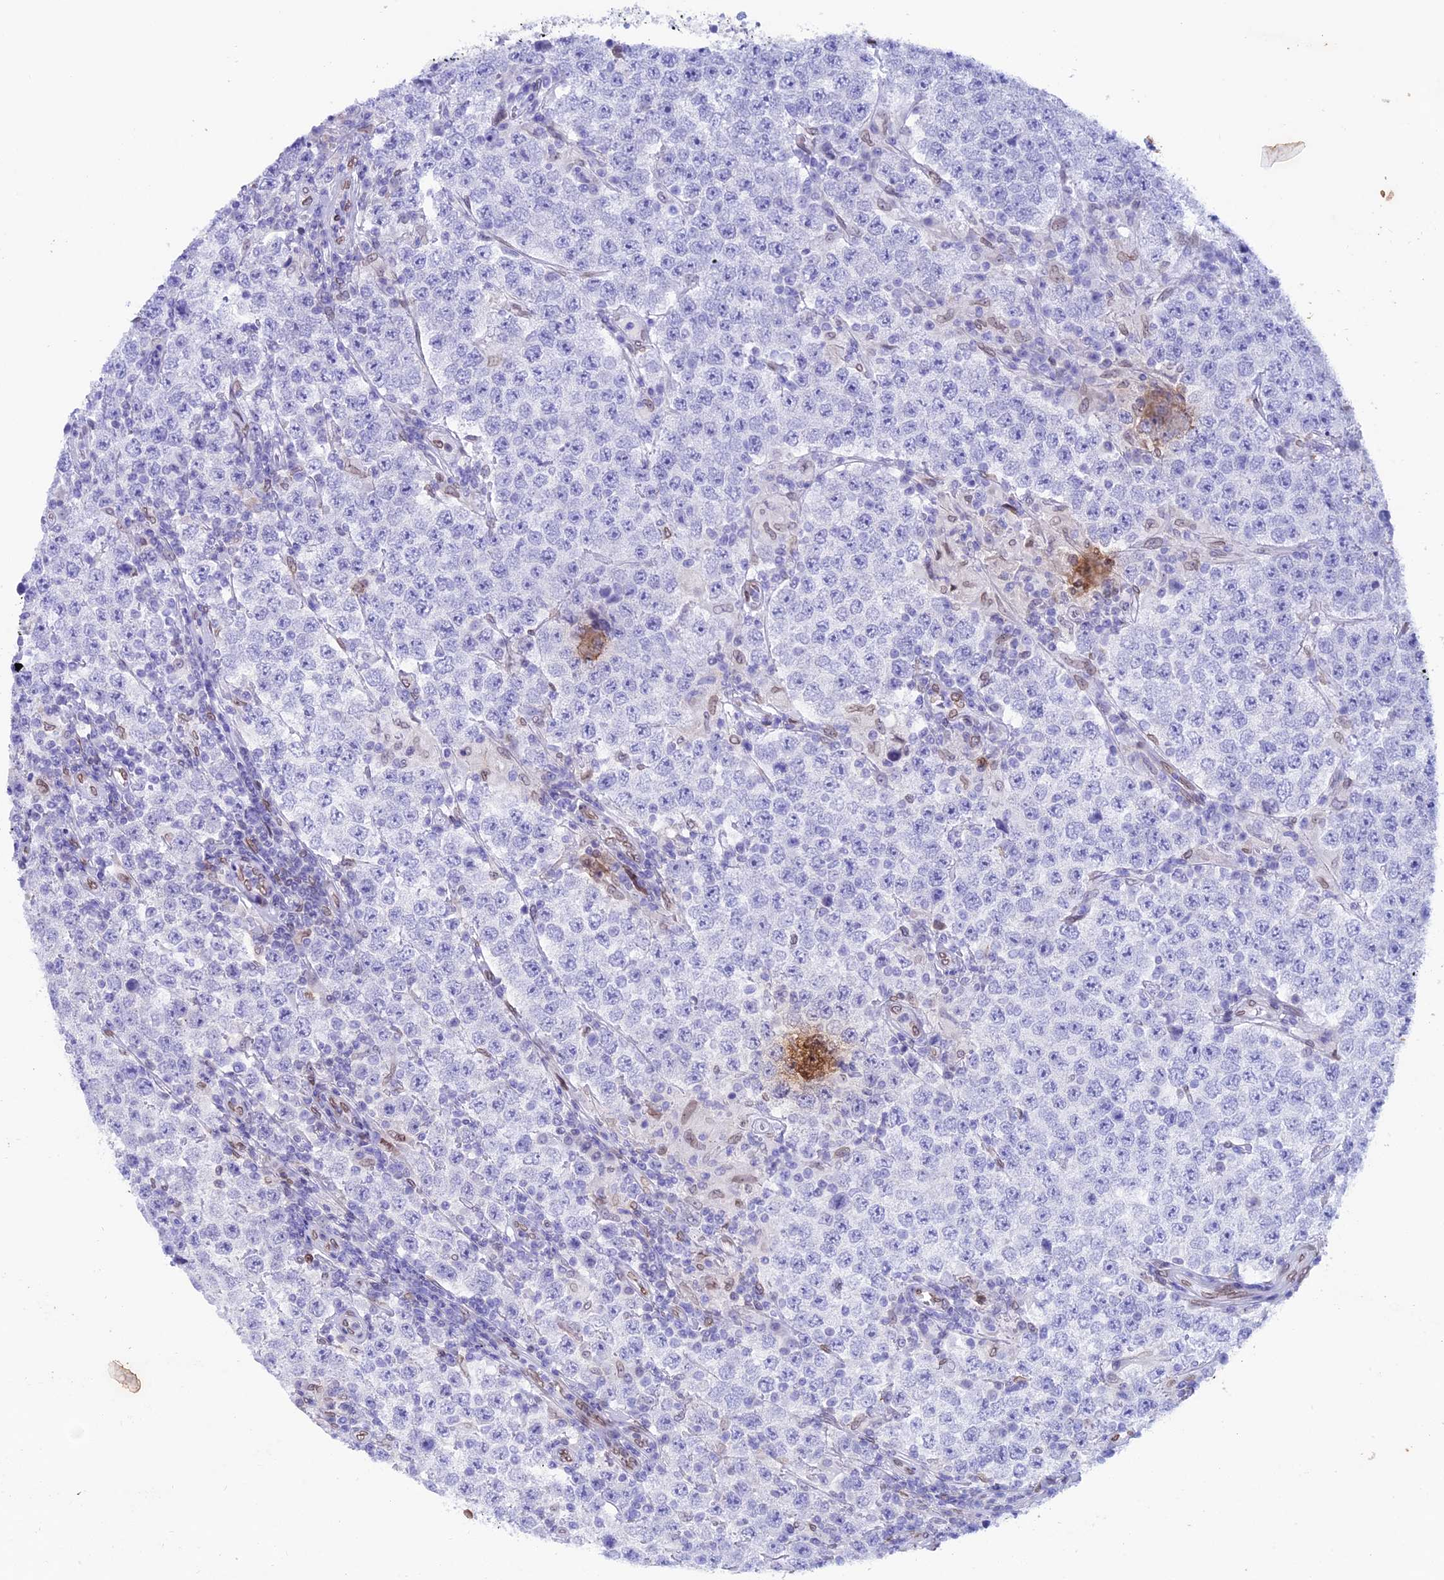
{"staining": {"intensity": "negative", "quantity": "none", "location": "none"}, "tissue": "testis cancer", "cell_type": "Tumor cells", "image_type": "cancer", "snomed": [{"axis": "morphology", "description": "Normal tissue, NOS"}, {"axis": "morphology", "description": "Urothelial carcinoma, High grade"}, {"axis": "morphology", "description": "Seminoma, NOS"}, {"axis": "morphology", "description": "Carcinoma, Embryonal, NOS"}, {"axis": "topography", "description": "Urinary bladder"}, {"axis": "topography", "description": "Testis"}], "caption": "DAB (3,3'-diaminobenzidine) immunohistochemical staining of human testis cancer shows no significant expression in tumor cells.", "gene": "TMPRSS7", "patient": {"sex": "male", "age": 41}}